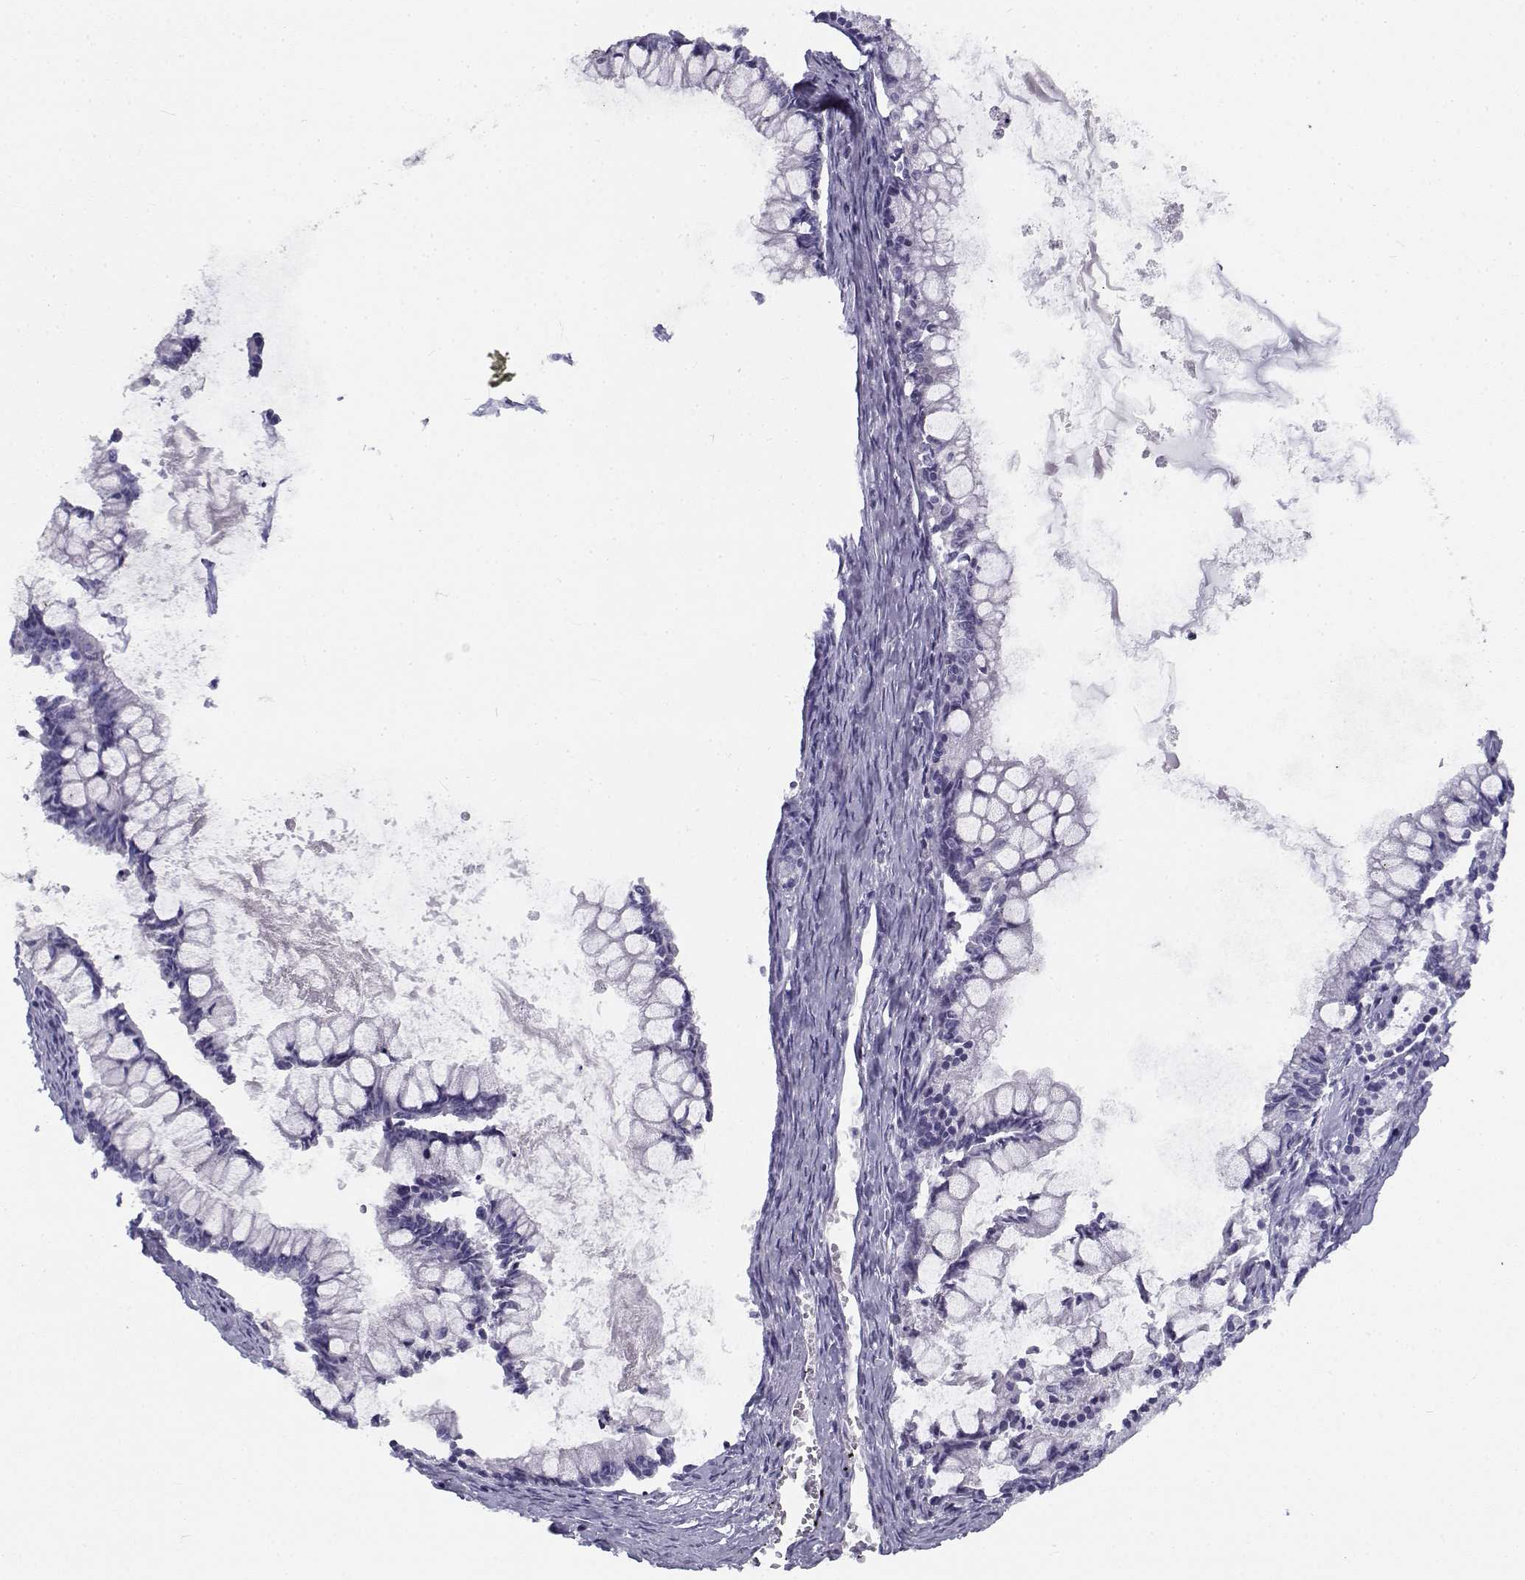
{"staining": {"intensity": "negative", "quantity": "none", "location": "none"}, "tissue": "ovarian cancer", "cell_type": "Tumor cells", "image_type": "cancer", "snomed": [{"axis": "morphology", "description": "Cystadenocarcinoma, mucinous, NOS"}, {"axis": "topography", "description": "Ovary"}], "caption": "An immunohistochemistry micrograph of mucinous cystadenocarcinoma (ovarian) is shown. There is no staining in tumor cells of mucinous cystadenocarcinoma (ovarian).", "gene": "FAM166A", "patient": {"sex": "female", "age": 67}}